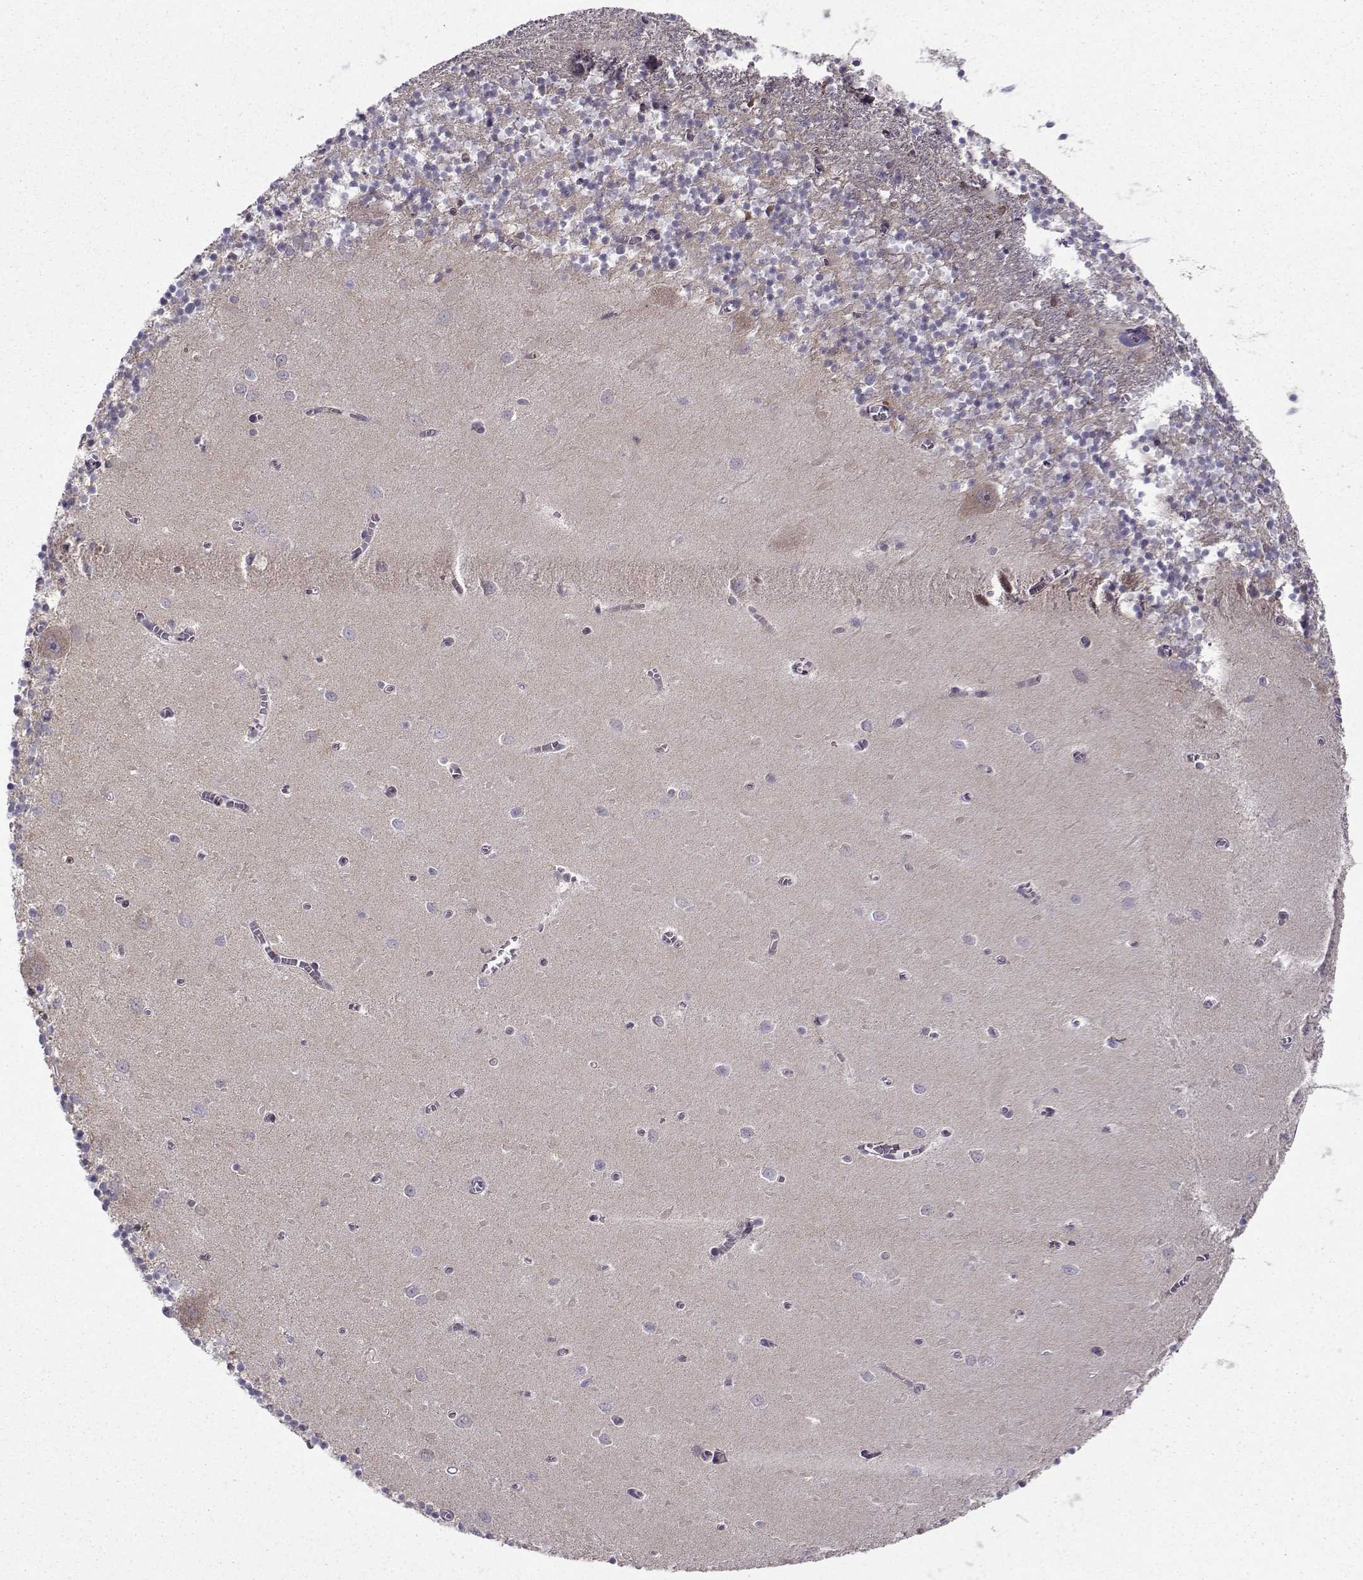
{"staining": {"intensity": "negative", "quantity": "none", "location": "none"}, "tissue": "cerebellum", "cell_type": "Cells in granular layer", "image_type": "normal", "snomed": [{"axis": "morphology", "description": "Normal tissue, NOS"}, {"axis": "topography", "description": "Cerebellum"}], "caption": "DAB (3,3'-diaminobenzidine) immunohistochemical staining of normal human cerebellum reveals no significant staining in cells in granular layer.", "gene": "NECAB3", "patient": {"sex": "female", "age": 64}}